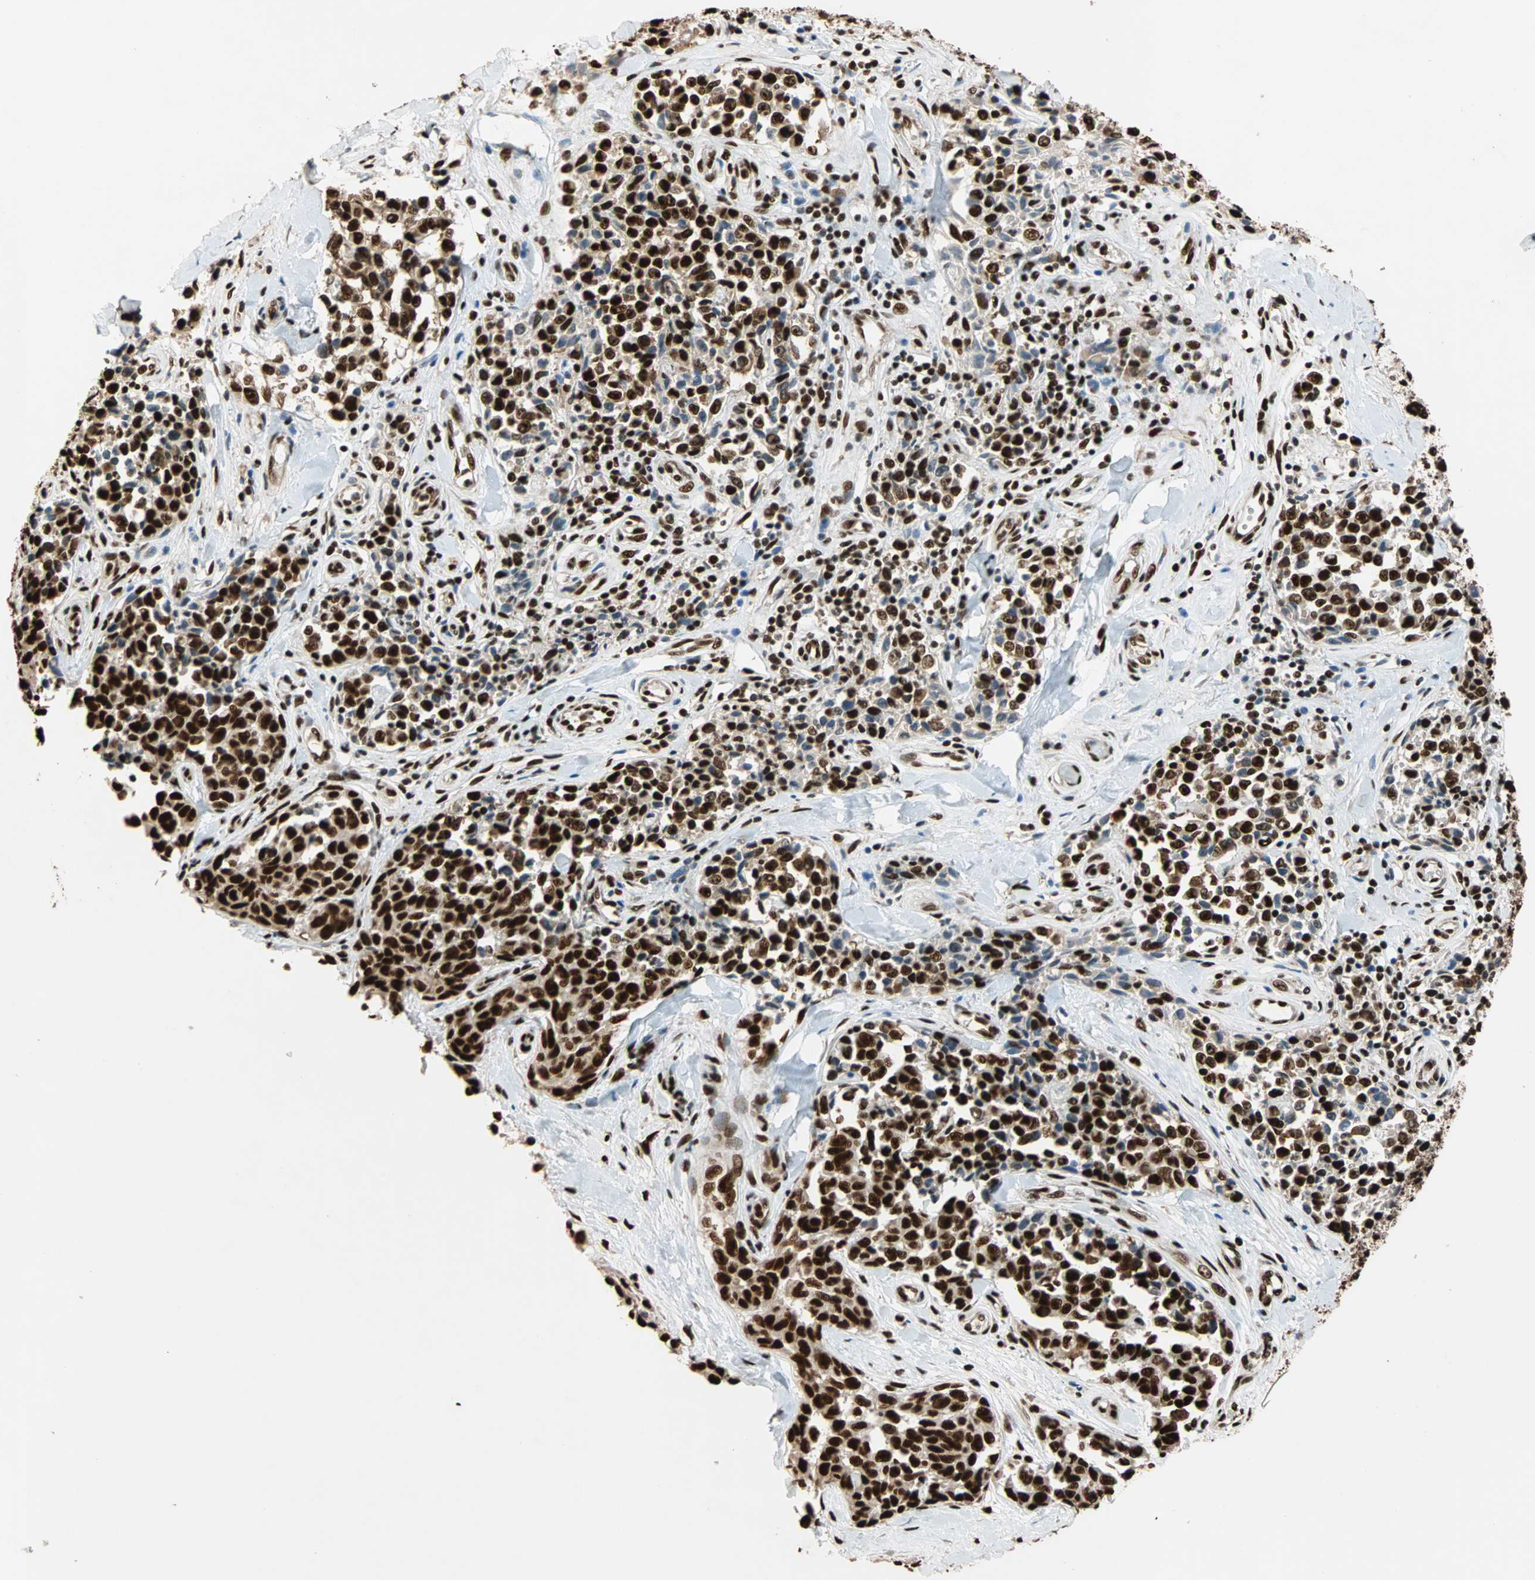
{"staining": {"intensity": "strong", "quantity": ">75%", "location": "nuclear"}, "tissue": "melanoma", "cell_type": "Tumor cells", "image_type": "cancer", "snomed": [{"axis": "morphology", "description": "Malignant melanoma, NOS"}, {"axis": "topography", "description": "Skin"}], "caption": "Melanoma stained for a protein reveals strong nuclear positivity in tumor cells. The staining is performed using DAB (3,3'-diaminobenzidine) brown chromogen to label protein expression. The nuclei are counter-stained blue using hematoxylin.", "gene": "ILF2", "patient": {"sex": "female", "age": 64}}